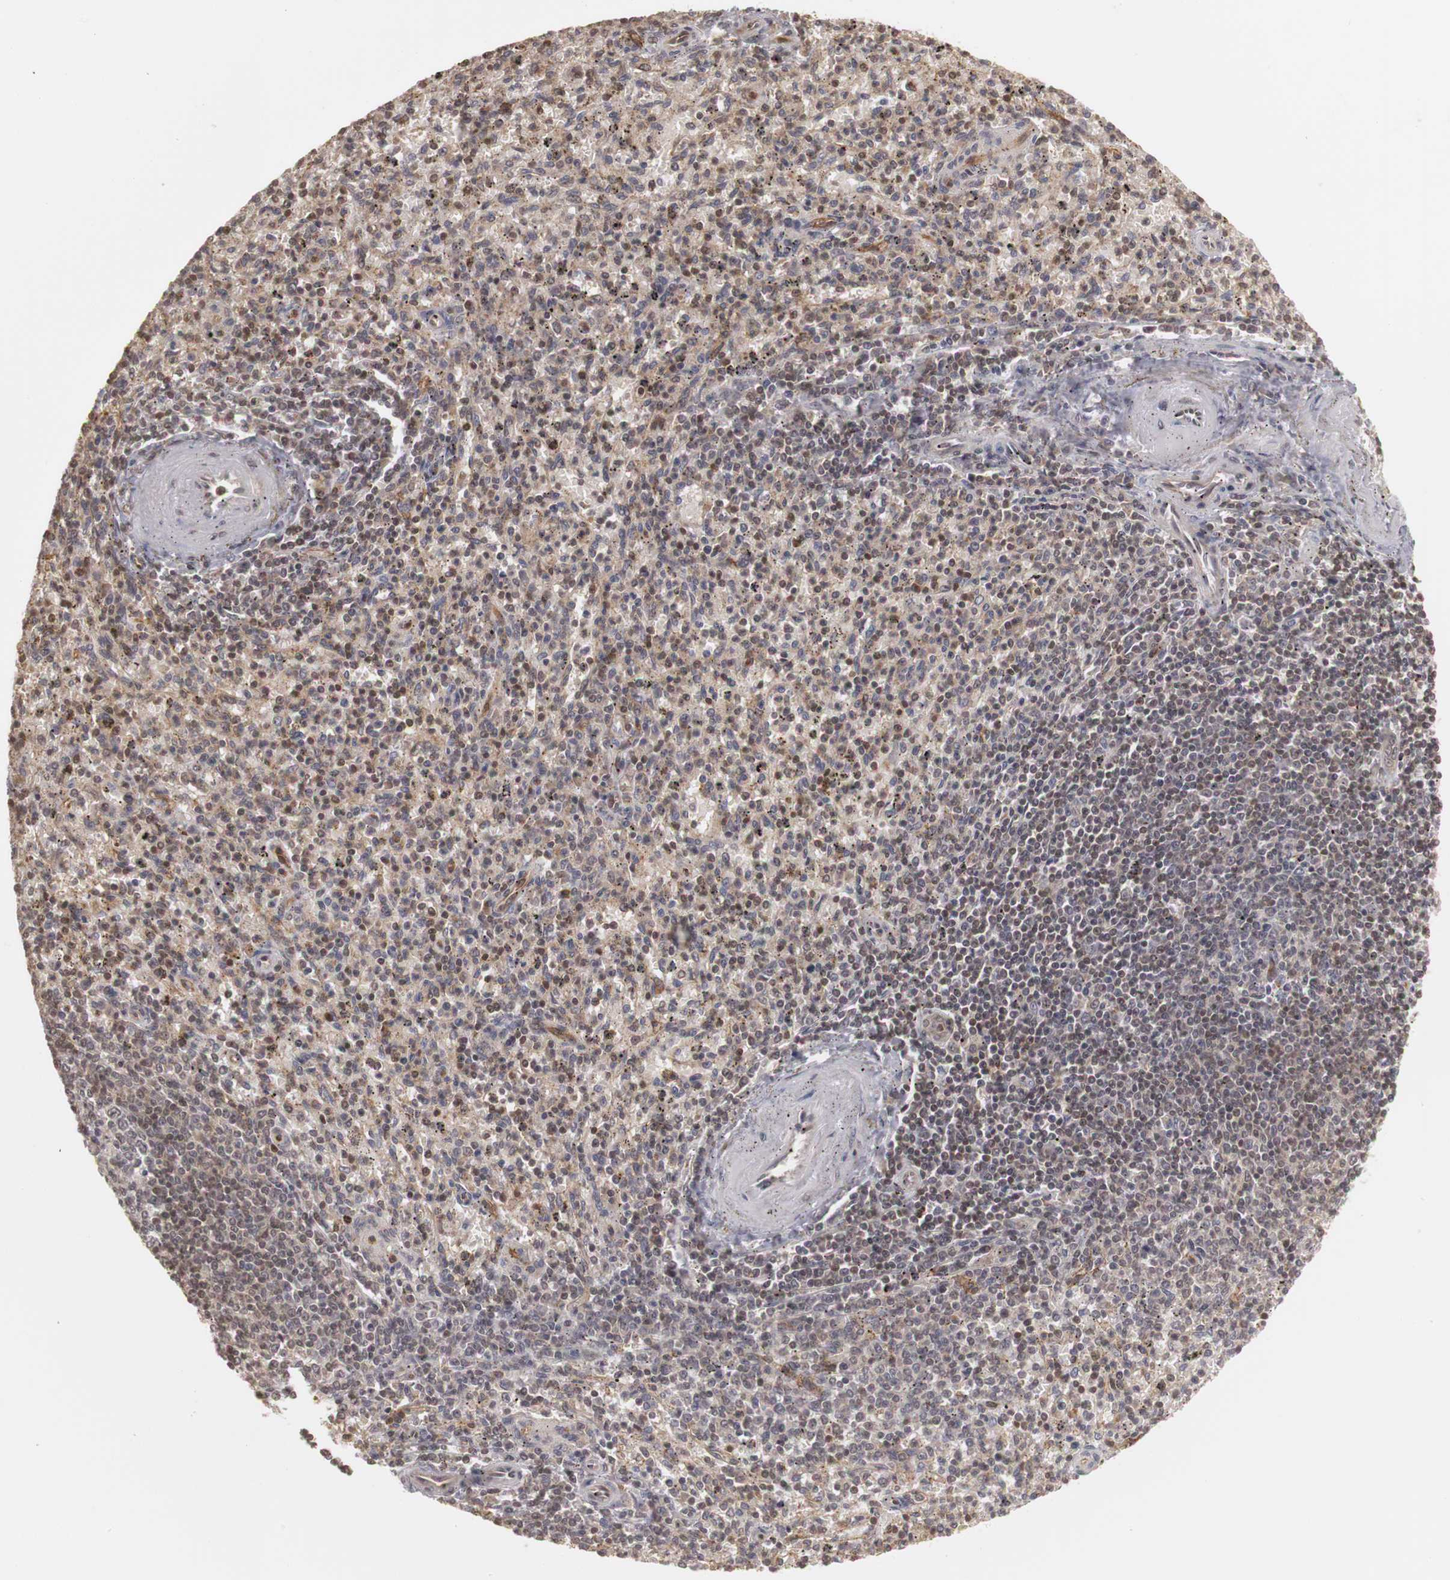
{"staining": {"intensity": "weak", "quantity": ">75%", "location": "cytoplasmic/membranous,nuclear"}, "tissue": "spleen", "cell_type": "Cells in red pulp", "image_type": "normal", "snomed": [{"axis": "morphology", "description": "Normal tissue, NOS"}, {"axis": "topography", "description": "Spleen"}], "caption": "An IHC photomicrograph of normal tissue is shown. Protein staining in brown shows weak cytoplasmic/membranous,nuclear positivity in spleen within cells in red pulp. The staining is performed using DAB (3,3'-diaminobenzidine) brown chromogen to label protein expression. The nuclei are counter-stained blue using hematoxylin.", "gene": "PLEKHA1", "patient": {"sex": "male", "age": 72}}